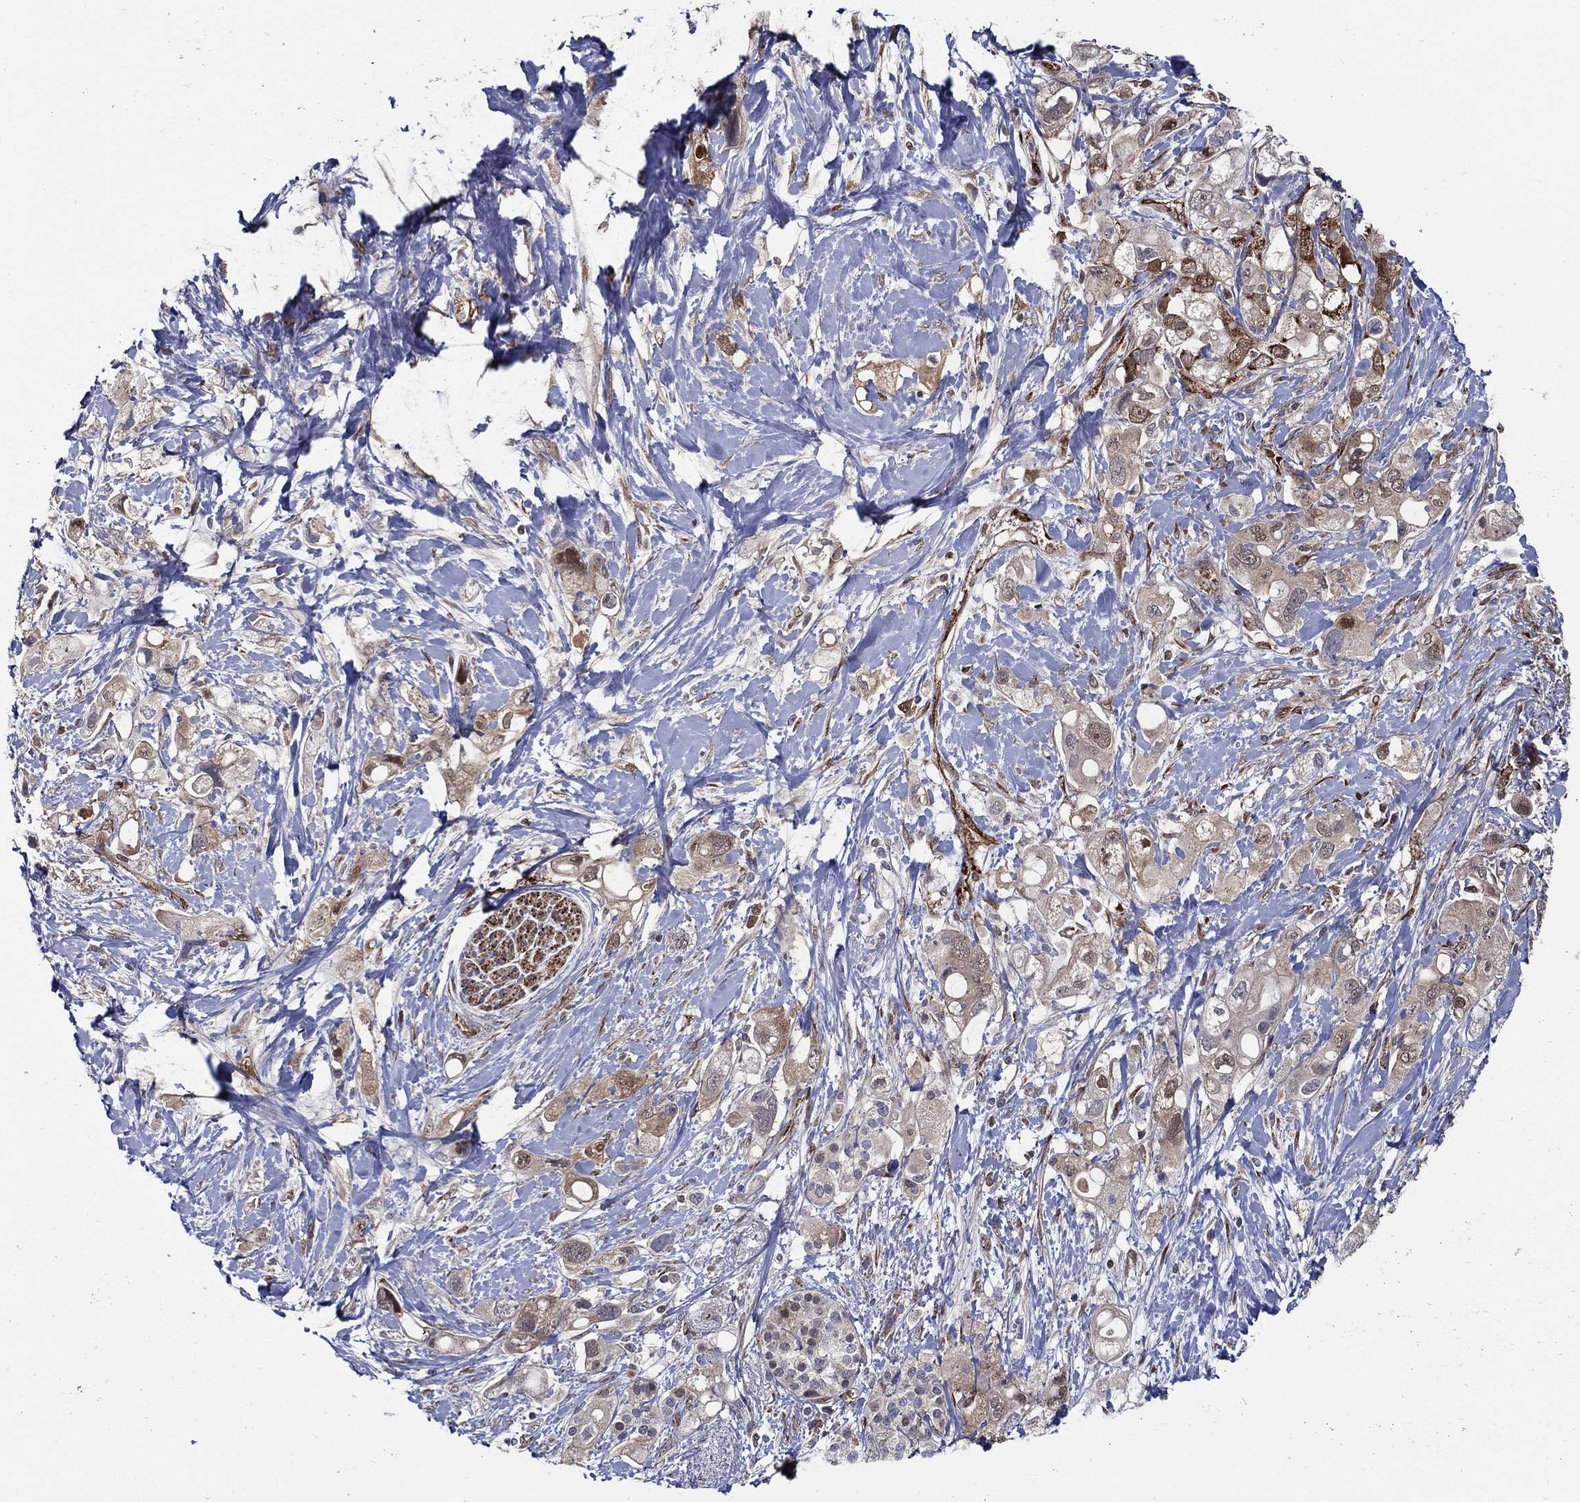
{"staining": {"intensity": "weak", "quantity": "25%-75%", "location": "cytoplasmic/membranous"}, "tissue": "pancreatic cancer", "cell_type": "Tumor cells", "image_type": "cancer", "snomed": [{"axis": "morphology", "description": "Adenocarcinoma, NOS"}, {"axis": "topography", "description": "Pancreas"}], "caption": "Protein expression analysis of human pancreatic cancer reveals weak cytoplasmic/membranous expression in about 25%-75% of tumor cells.", "gene": "ARHGAP11A", "patient": {"sex": "female", "age": 56}}